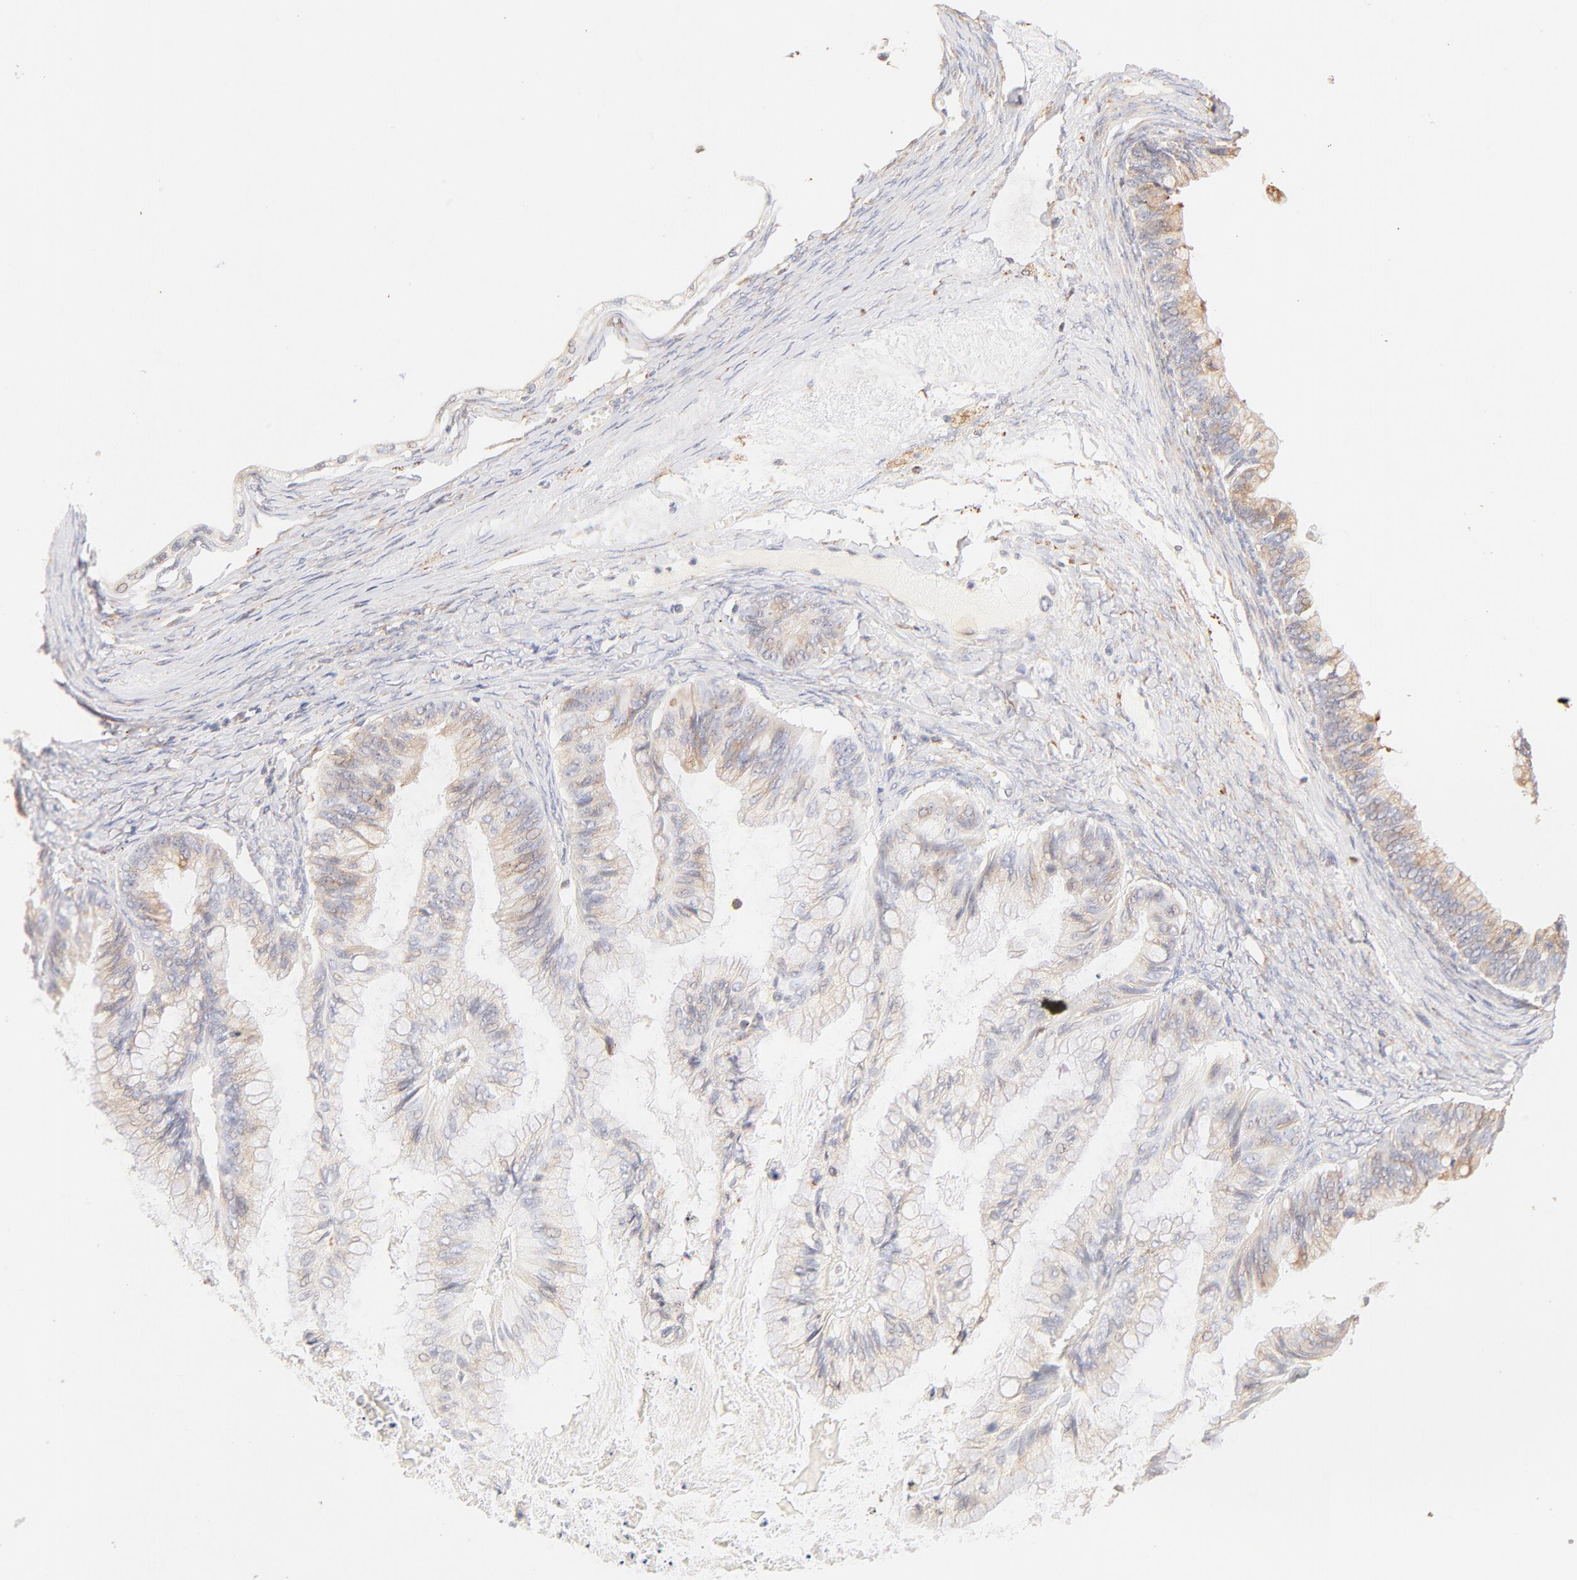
{"staining": {"intensity": "weak", "quantity": "25%-75%", "location": "cytoplasmic/membranous"}, "tissue": "ovarian cancer", "cell_type": "Tumor cells", "image_type": "cancer", "snomed": [{"axis": "morphology", "description": "Cystadenocarcinoma, mucinous, NOS"}, {"axis": "topography", "description": "Ovary"}], "caption": "Immunohistochemical staining of human mucinous cystadenocarcinoma (ovarian) demonstrates weak cytoplasmic/membranous protein expression in about 25%-75% of tumor cells.", "gene": "PARP12", "patient": {"sex": "female", "age": 57}}